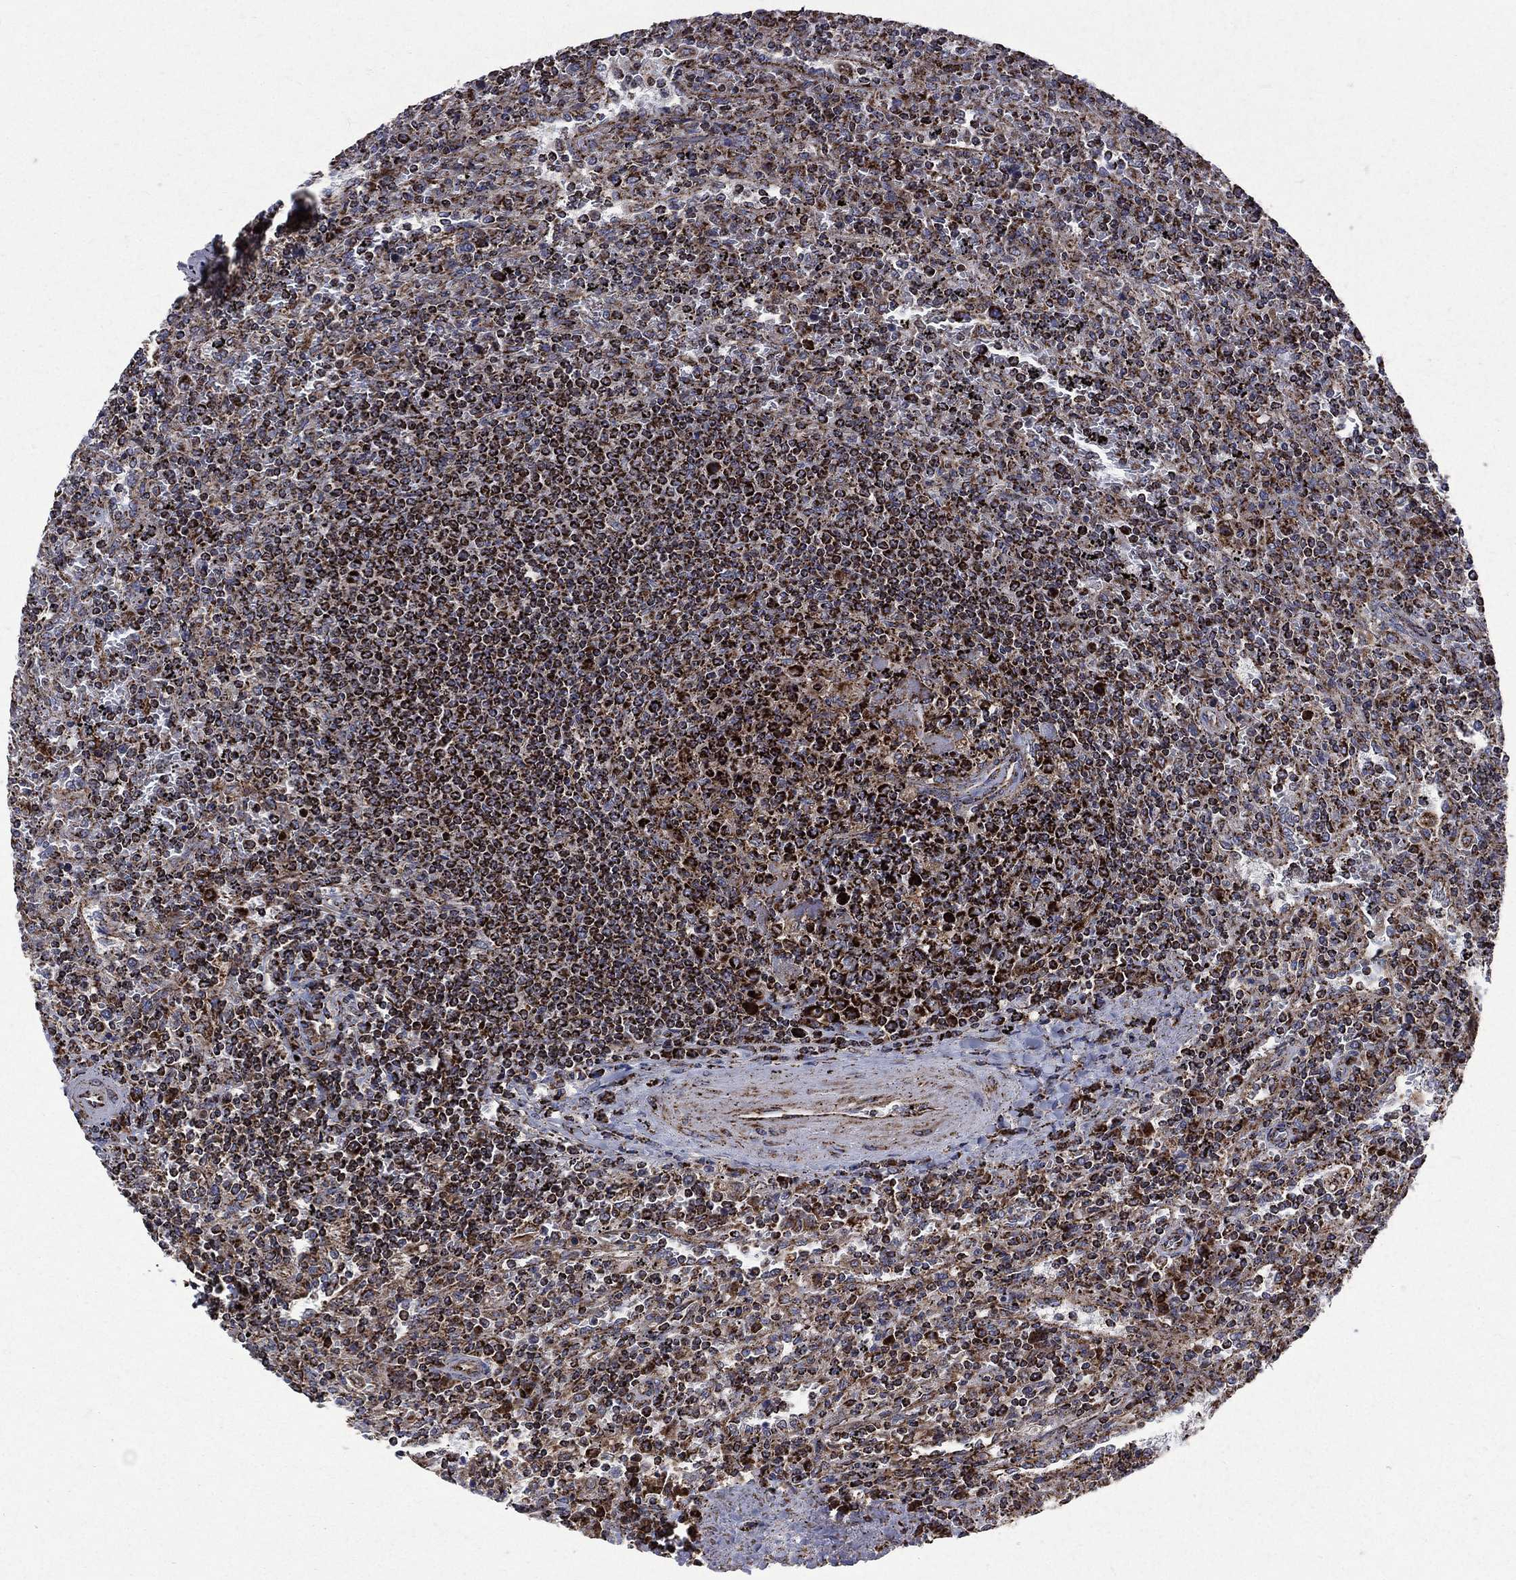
{"staining": {"intensity": "strong", "quantity": ">75%", "location": "cytoplasmic/membranous"}, "tissue": "lymphoma", "cell_type": "Tumor cells", "image_type": "cancer", "snomed": [{"axis": "morphology", "description": "Malignant lymphoma, non-Hodgkin's type, Low grade"}, {"axis": "topography", "description": "Spleen"}], "caption": "Immunohistochemistry (DAB (3,3'-diaminobenzidine)) staining of human malignant lymphoma, non-Hodgkin's type (low-grade) demonstrates strong cytoplasmic/membranous protein staining in approximately >75% of tumor cells. Immunohistochemistry (ihc) stains the protein in brown and the nuclei are stained blue.", "gene": "GOT2", "patient": {"sex": "male", "age": 62}}